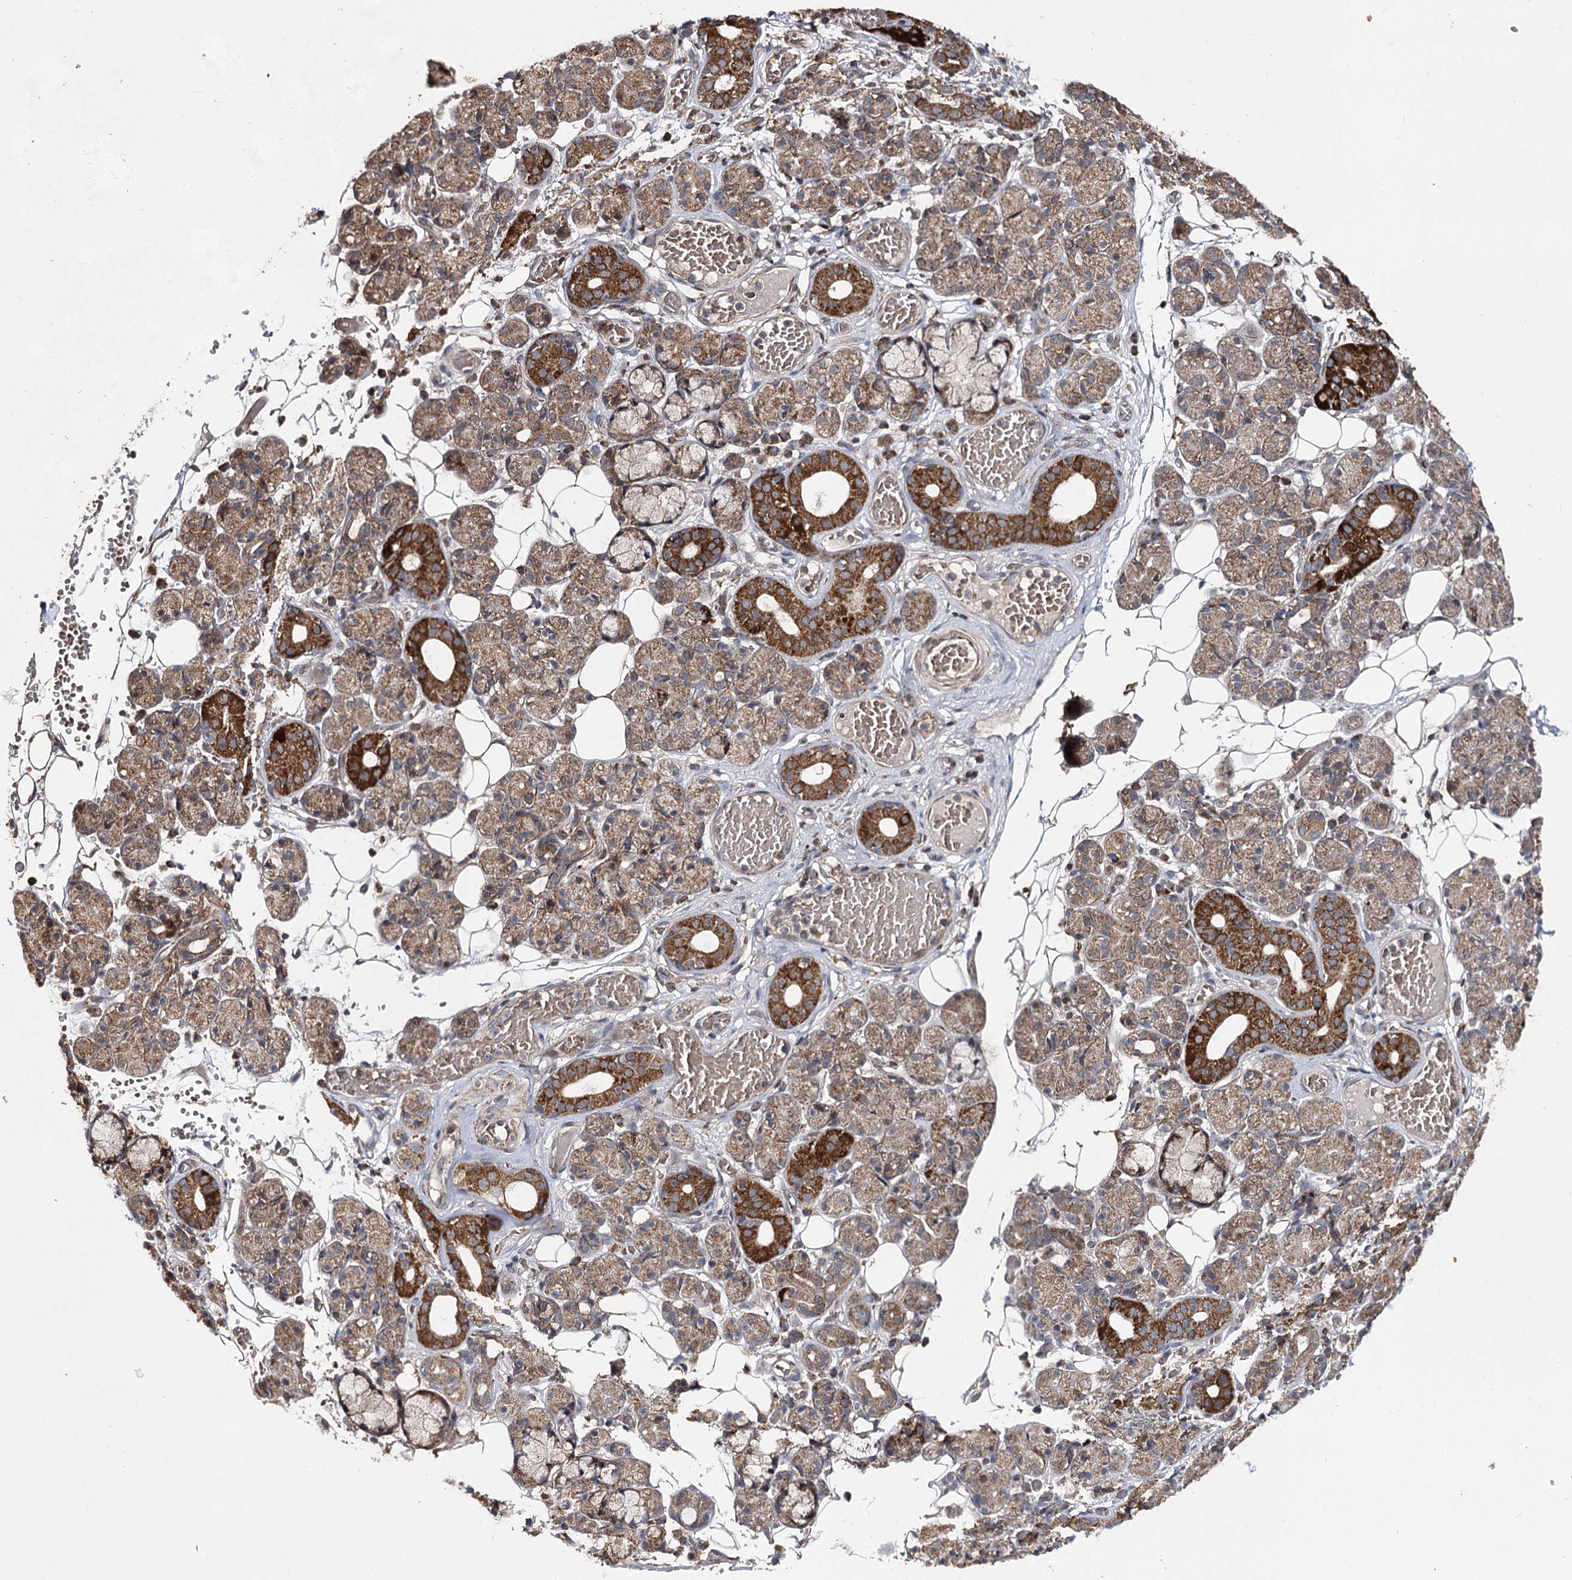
{"staining": {"intensity": "strong", "quantity": "25%-75%", "location": "cytoplasmic/membranous"}, "tissue": "salivary gland", "cell_type": "Glandular cells", "image_type": "normal", "snomed": [{"axis": "morphology", "description": "Normal tissue, NOS"}, {"axis": "topography", "description": "Salivary gland"}], "caption": "Strong cytoplasmic/membranous protein expression is seen in about 25%-75% of glandular cells in salivary gland. (DAB (3,3'-diaminobenzidine) IHC with brightfield microscopy, high magnification).", "gene": "MINDY3", "patient": {"sex": "male", "age": 63}}